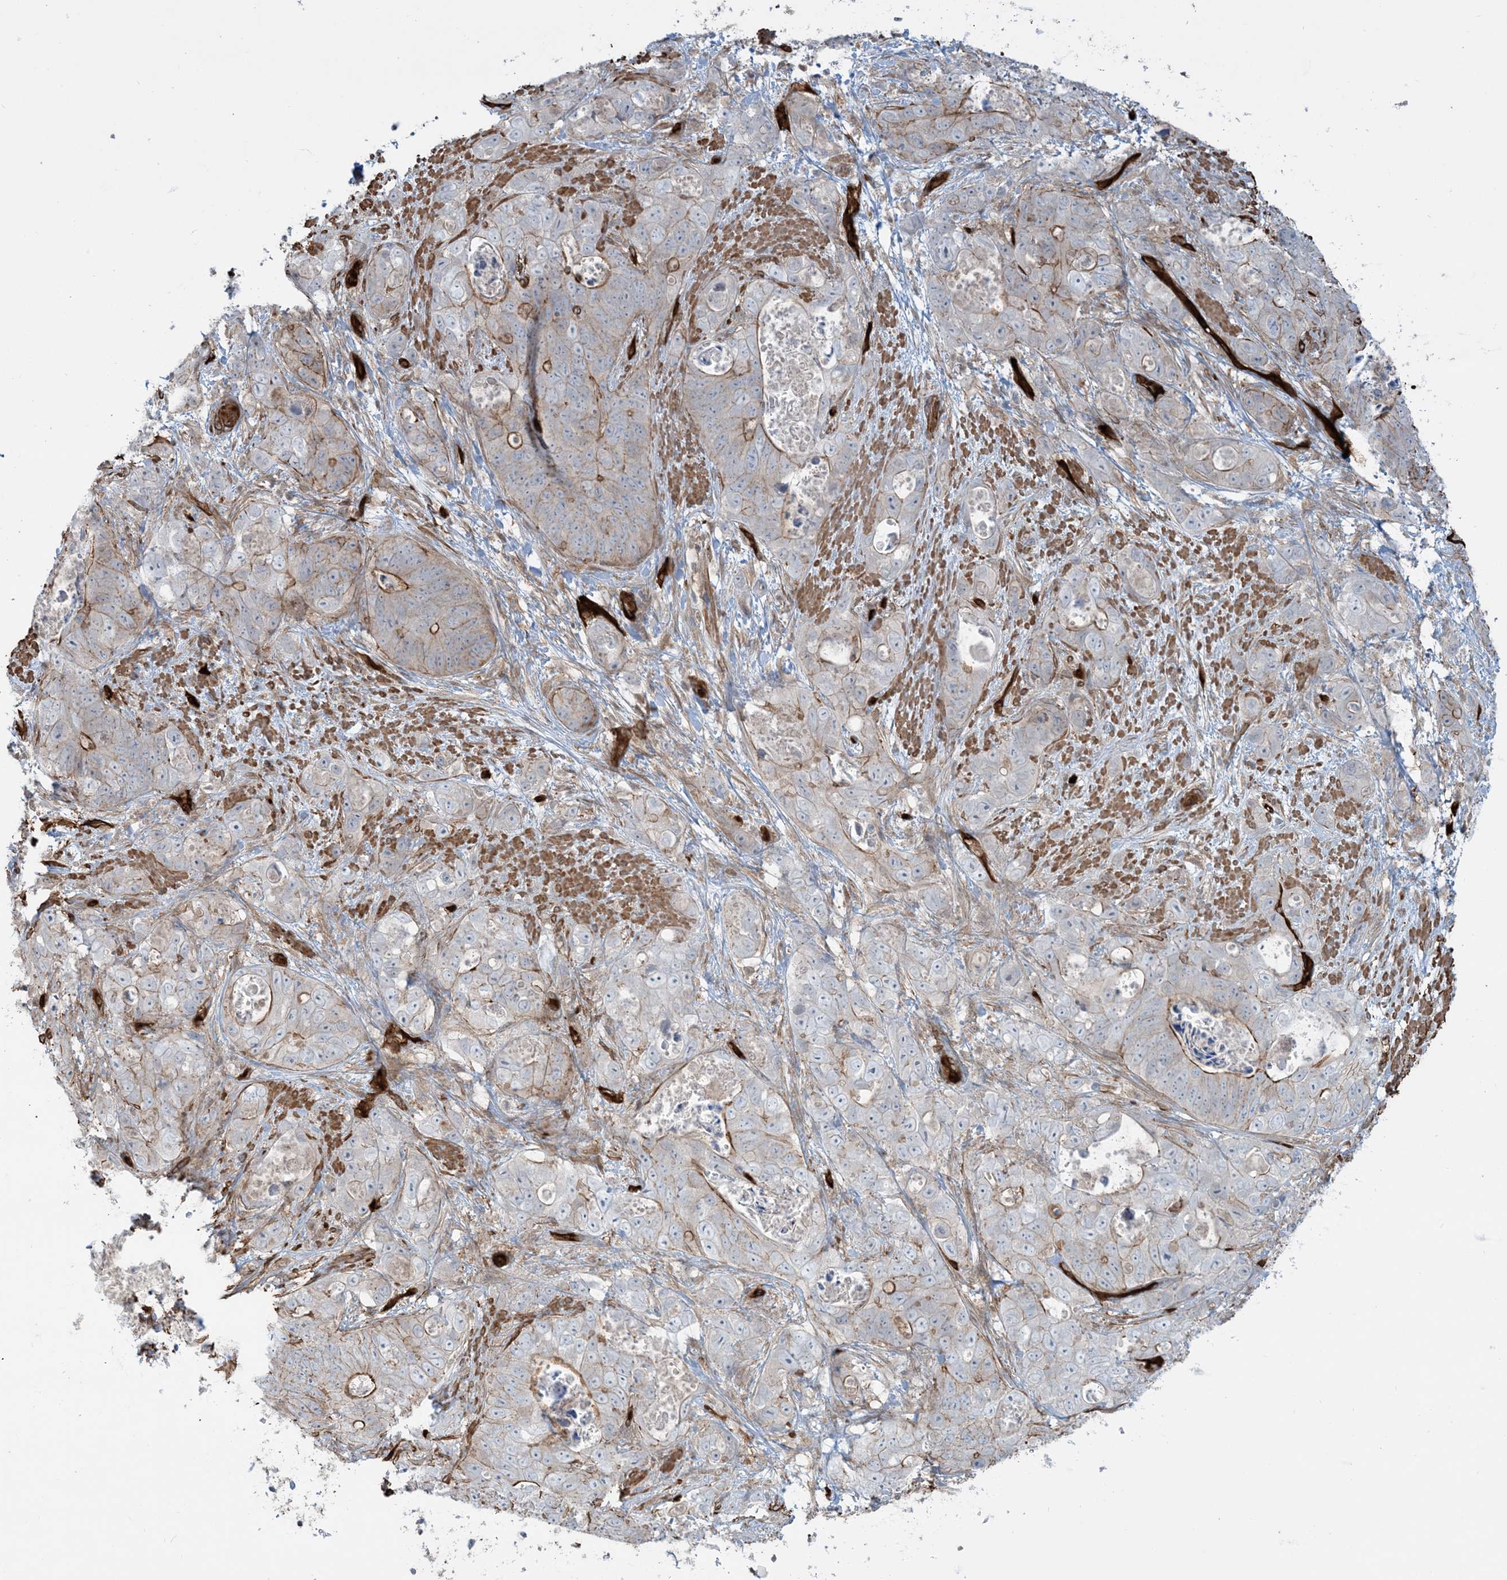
{"staining": {"intensity": "strong", "quantity": "25%-75%", "location": "cytoplasmic/membranous"}, "tissue": "stomach cancer", "cell_type": "Tumor cells", "image_type": "cancer", "snomed": [{"axis": "morphology", "description": "Adenocarcinoma, NOS"}, {"axis": "topography", "description": "Stomach"}], "caption": "A photomicrograph of human adenocarcinoma (stomach) stained for a protein exhibits strong cytoplasmic/membranous brown staining in tumor cells.", "gene": "PPM1F", "patient": {"sex": "female", "age": 89}}